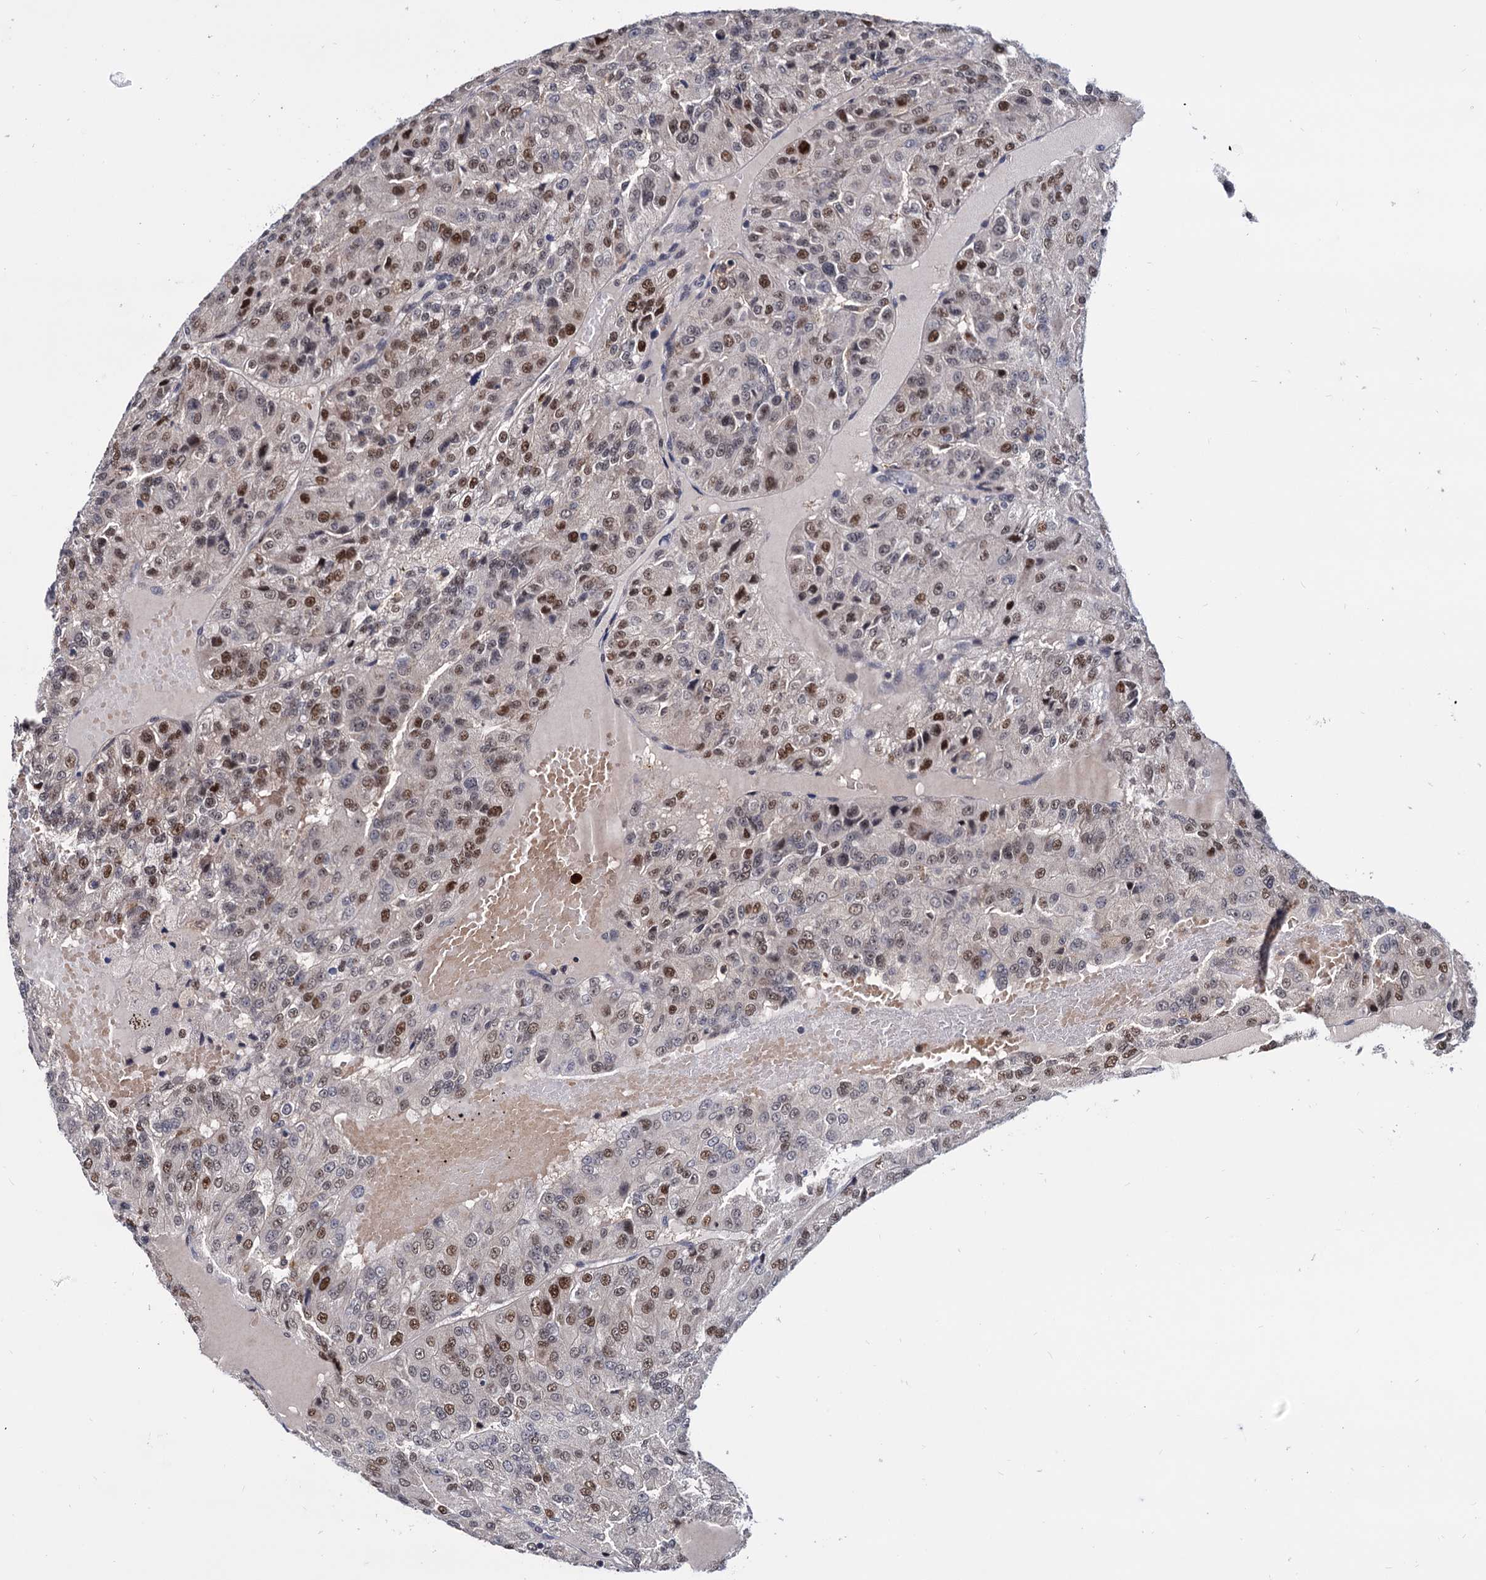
{"staining": {"intensity": "moderate", "quantity": "25%-75%", "location": "nuclear"}, "tissue": "renal cancer", "cell_type": "Tumor cells", "image_type": "cancer", "snomed": [{"axis": "morphology", "description": "Adenocarcinoma, NOS"}, {"axis": "topography", "description": "Kidney"}], "caption": "Renal cancer stained with immunohistochemistry (IHC) exhibits moderate nuclear staining in about 25%-75% of tumor cells.", "gene": "RNASEH2B", "patient": {"sex": "female", "age": 63}}